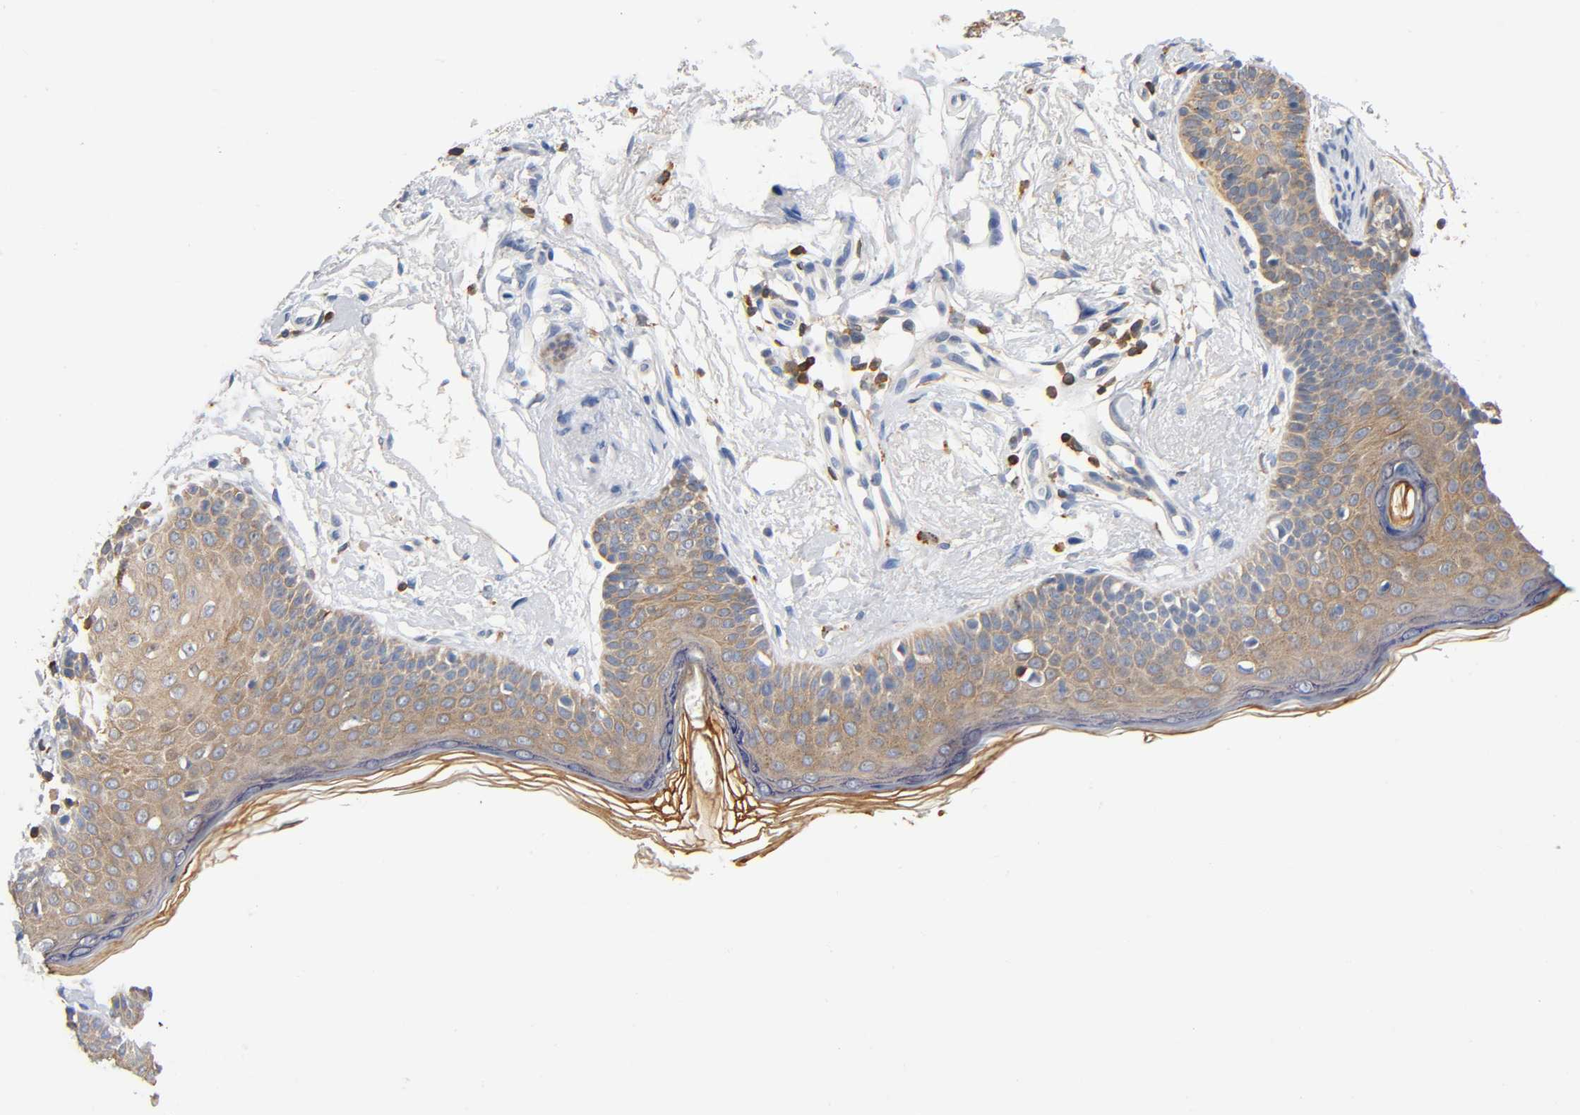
{"staining": {"intensity": "weak", "quantity": ">75%", "location": "cytoplasmic/membranous"}, "tissue": "skin cancer", "cell_type": "Tumor cells", "image_type": "cancer", "snomed": [{"axis": "morphology", "description": "Normal tissue, NOS"}, {"axis": "morphology", "description": "Basal cell carcinoma"}, {"axis": "topography", "description": "Skin"}], "caption": "Tumor cells reveal low levels of weak cytoplasmic/membranous staining in approximately >75% of cells in human basal cell carcinoma (skin).", "gene": "UCKL1", "patient": {"sex": "female", "age": 69}}